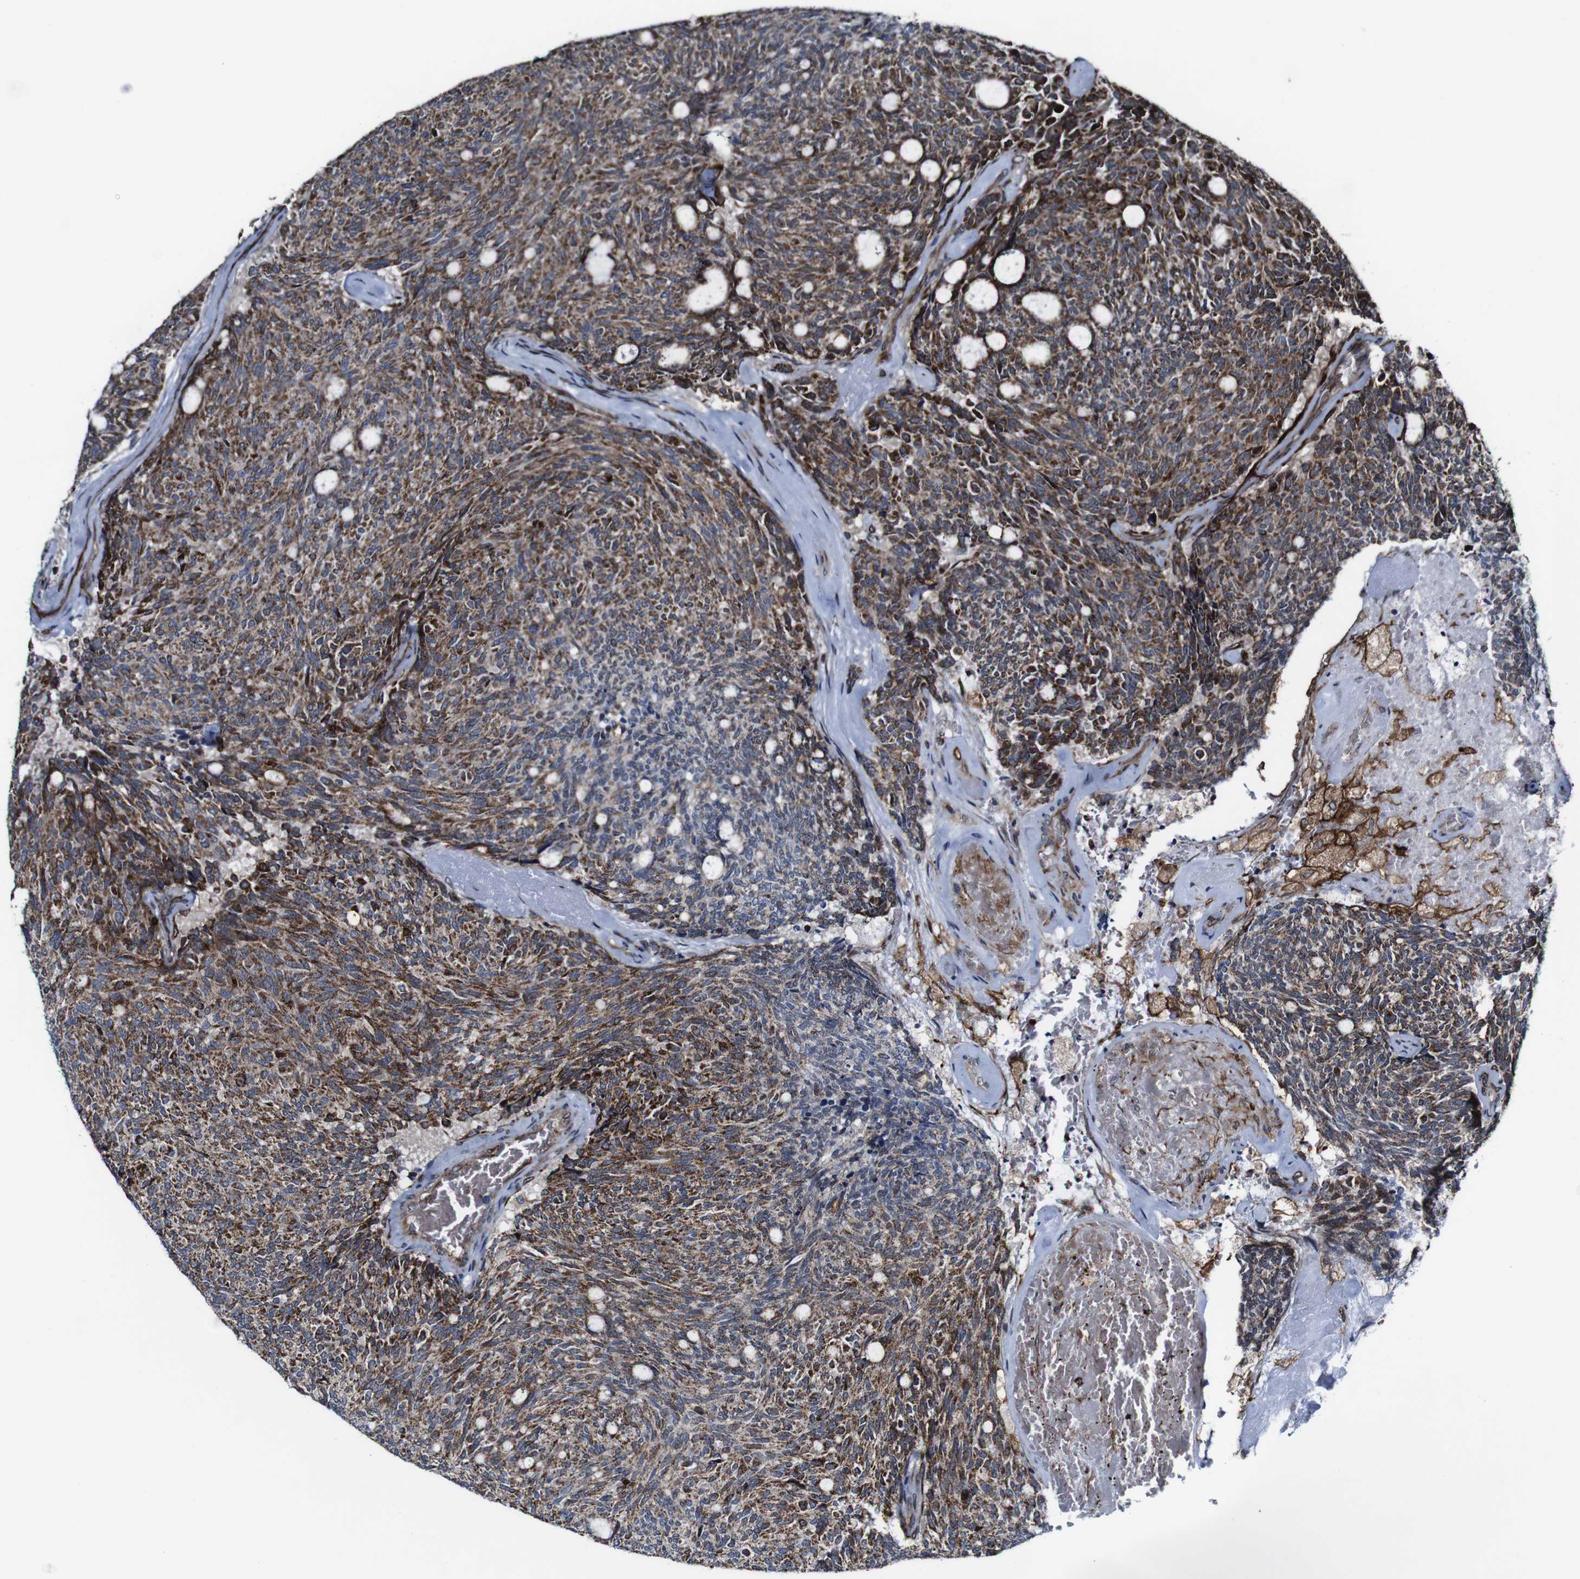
{"staining": {"intensity": "strong", "quantity": ">75%", "location": "cytoplasmic/membranous"}, "tissue": "carcinoid", "cell_type": "Tumor cells", "image_type": "cancer", "snomed": [{"axis": "morphology", "description": "Carcinoid, malignant, NOS"}, {"axis": "topography", "description": "Pancreas"}], "caption": "Strong cytoplasmic/membranous expression for a protein is present in approximately >75% of tumor cells of malignant carcinoid using immunohistochemistry.", "gene": "JAK2", "patient": {"sex": "female", "age": 54}}